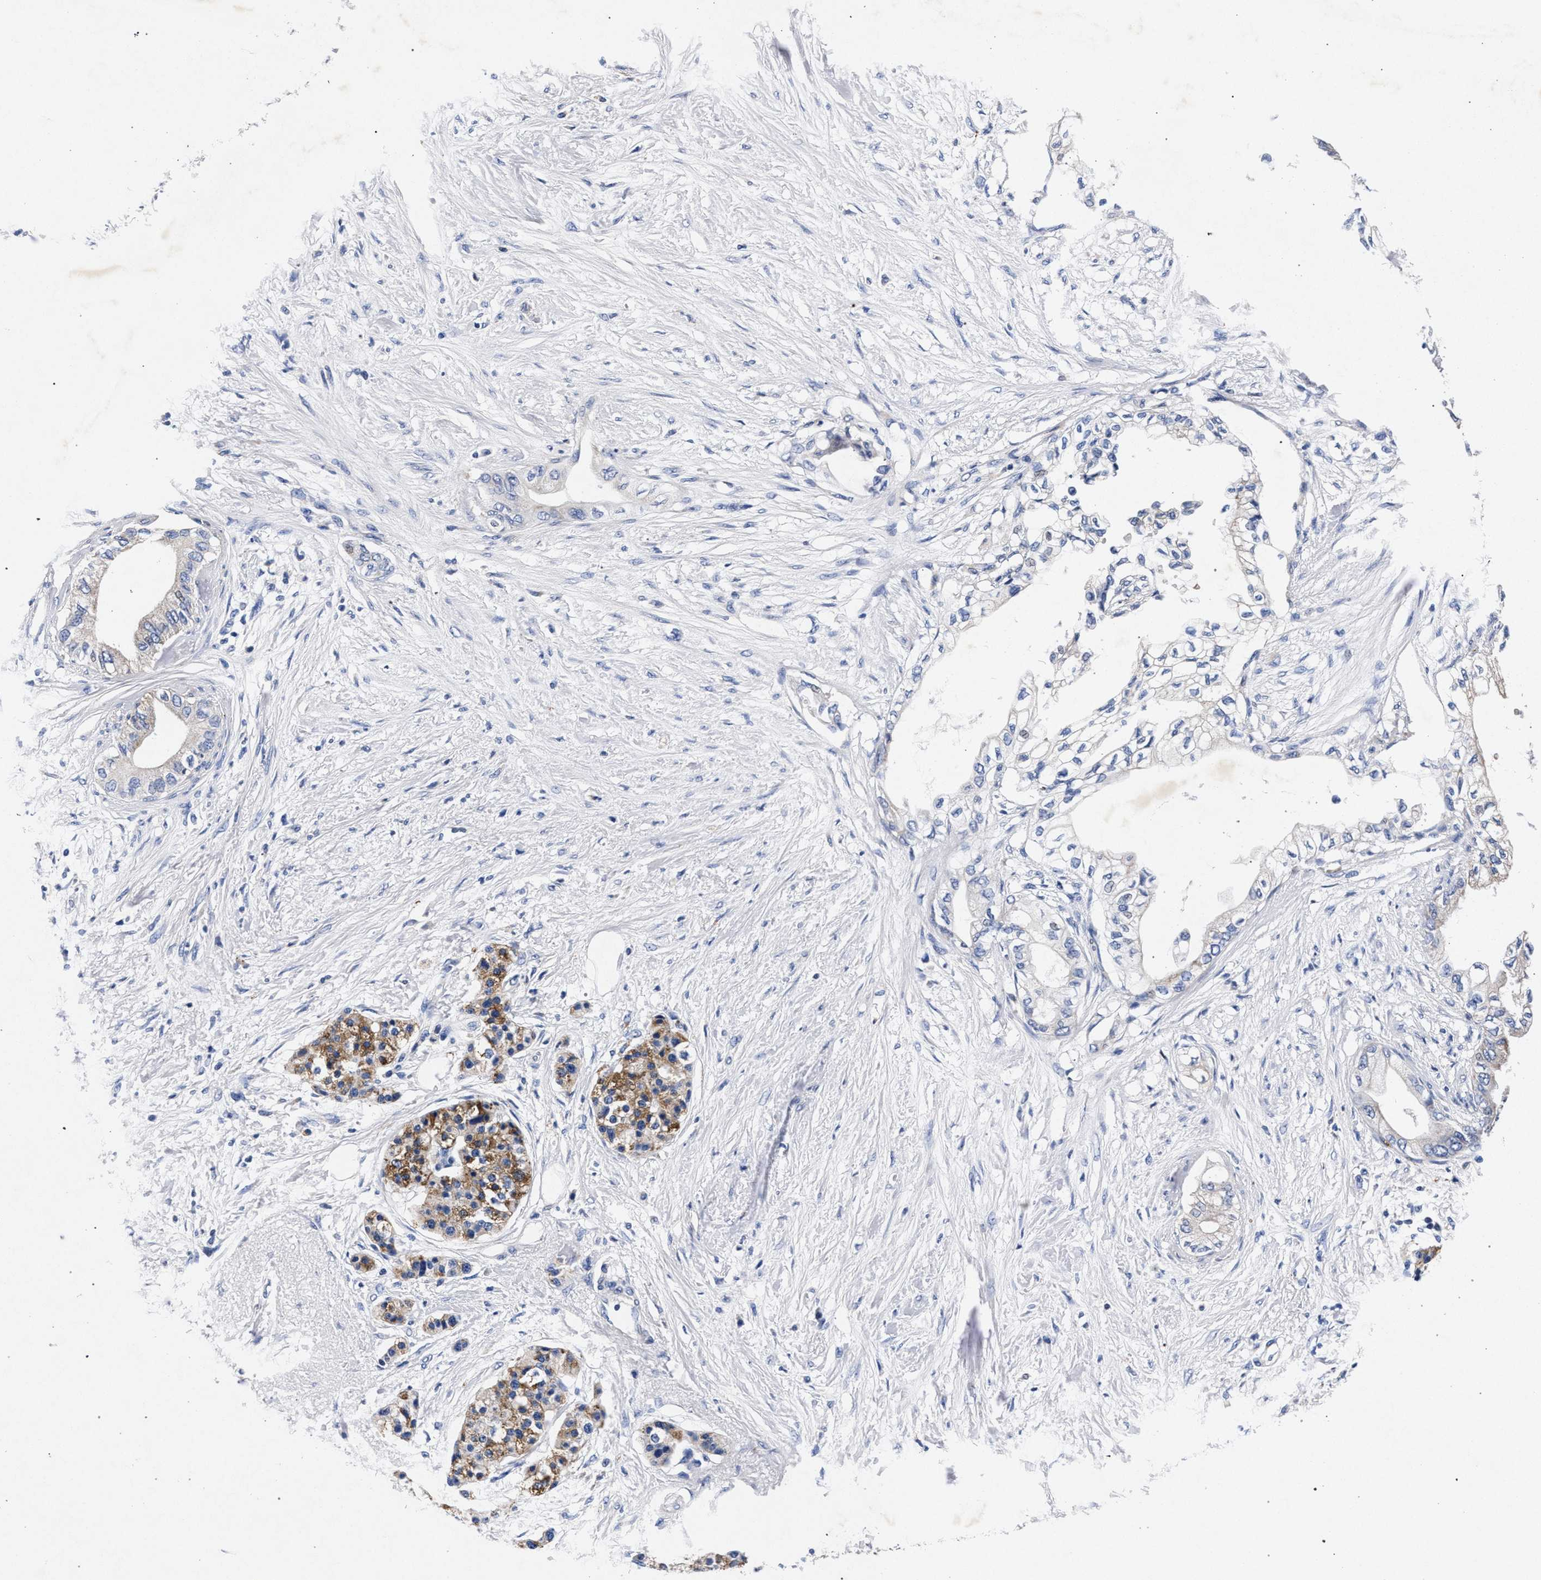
{"staining": {"intensity": "negative", "quantity": "none", "location": "none"}, "tissue": "pancreatic cancer", "cell_type": "Tumor cells", "image_type": "cancer", "snomed": [{"axis": "morphology", "description": "Normal tissue, NOS"}, {"axis": "morphology", "description": "Adenocarcinoma, NOS"}, {"axis": "topography", "description": "Pancreas"}, {"axis": "topography", "description": "Duodenum"}], "caption": "Tumor cells show no significant expression in pancreatic cancer.", "gene": "HSD17B14", "patient": {"sex": "female", "age": 60}}